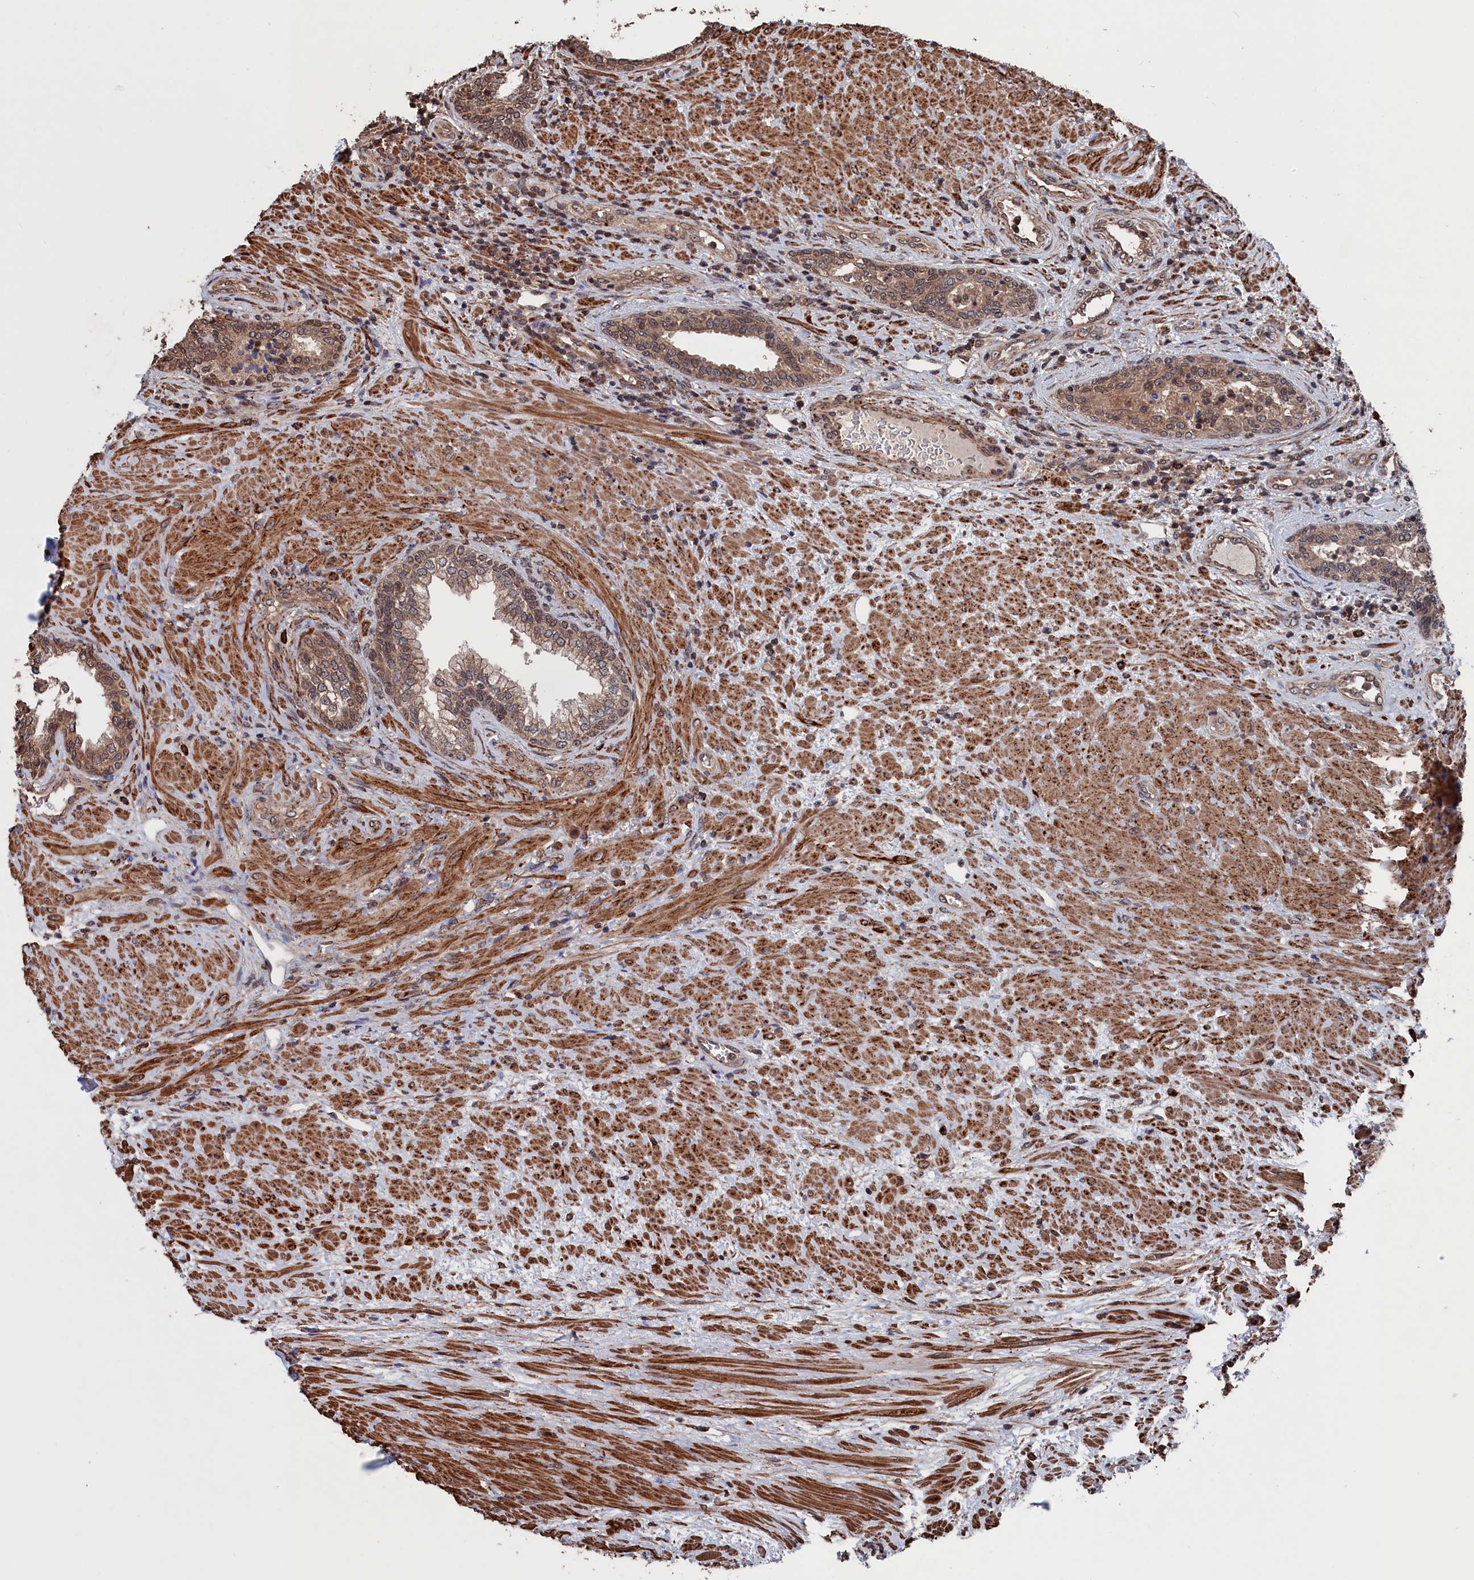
{"staining": {"intensity": "moderate", "quantity": ">75%", "location": "cytoplasmic/membranous,nuclear"}, "tissue": "prostate", "cell_type": "Glandular cells", "image_type": "normal", "snomed": [{"axis": "morphology", "description": "Normal tissue, NOS"}, {"axis": "topography", "description": "Prostate"}], "caption": "The image shows immunohistochemical staining of unremarkable prostate. There is moderate cytoplasmic/membranous,nuclear positivity is seen in about >75% of glandular cells. (brown staining indicates protein expression, while blue staining denotes nuclei).", "gene": "PDE12", "patient": {"sex": "male", "age": 76}}